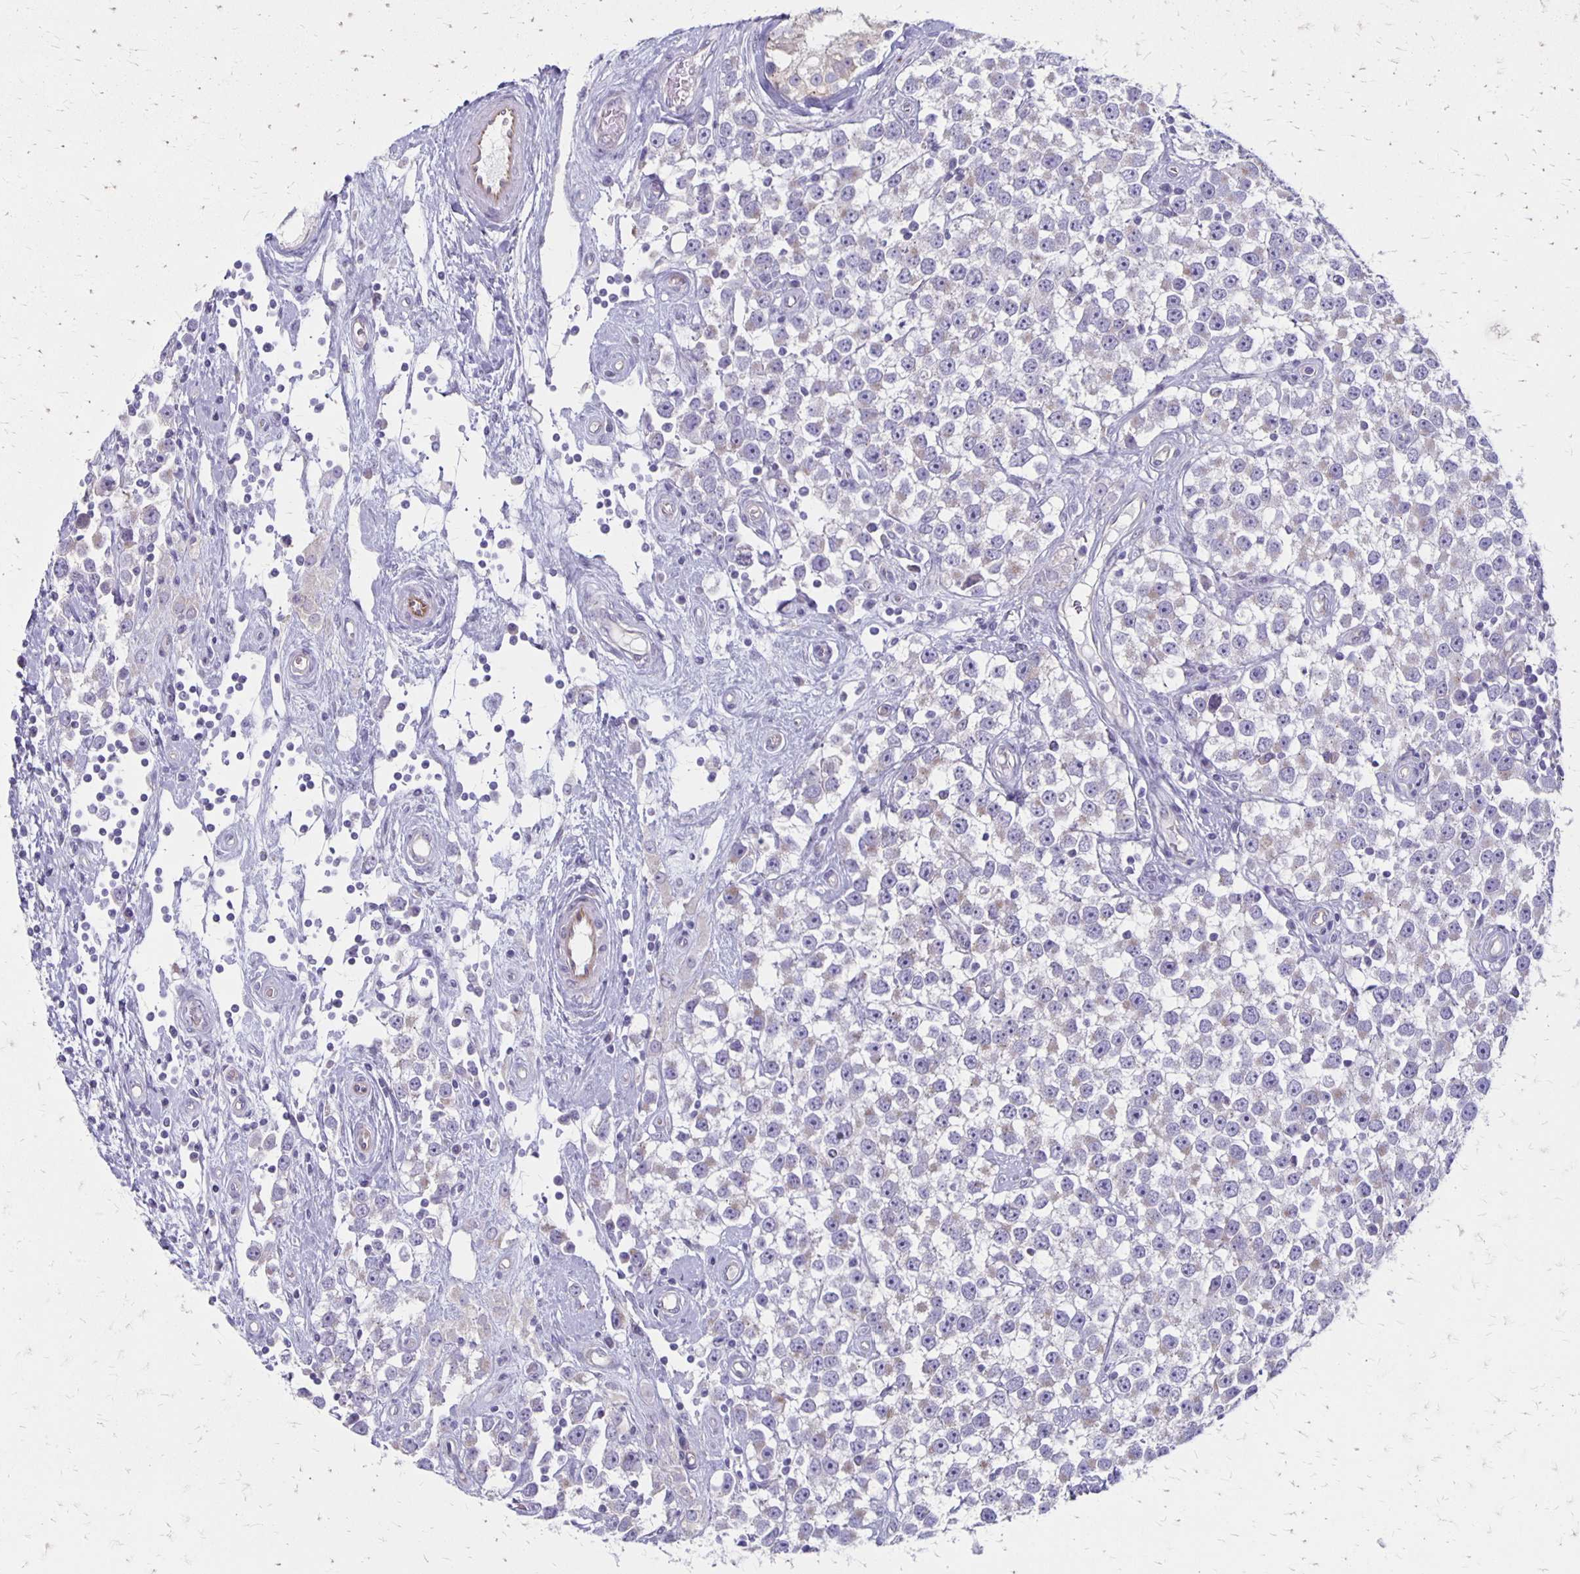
{"staining": {"intensity": "negative", "quantity": "none", "location": "none"}, "tissue": "testis cancer", "cell_type": "Tumor cells", "image_type": "cancer", "snomed": [{"axis": "morphology", "description": "Seminoma, NOS"}, {"axis": "topography", "description": "Testis"}], "caption": "An immunohistochemistry (IHC) photomicrograph of testis cancer (seminoma) is shown. There is no staining in tumor cells of testis cancer (seminoma).", "gene": "HOMER1", "patient": {"sex": "male", "age": 34}}